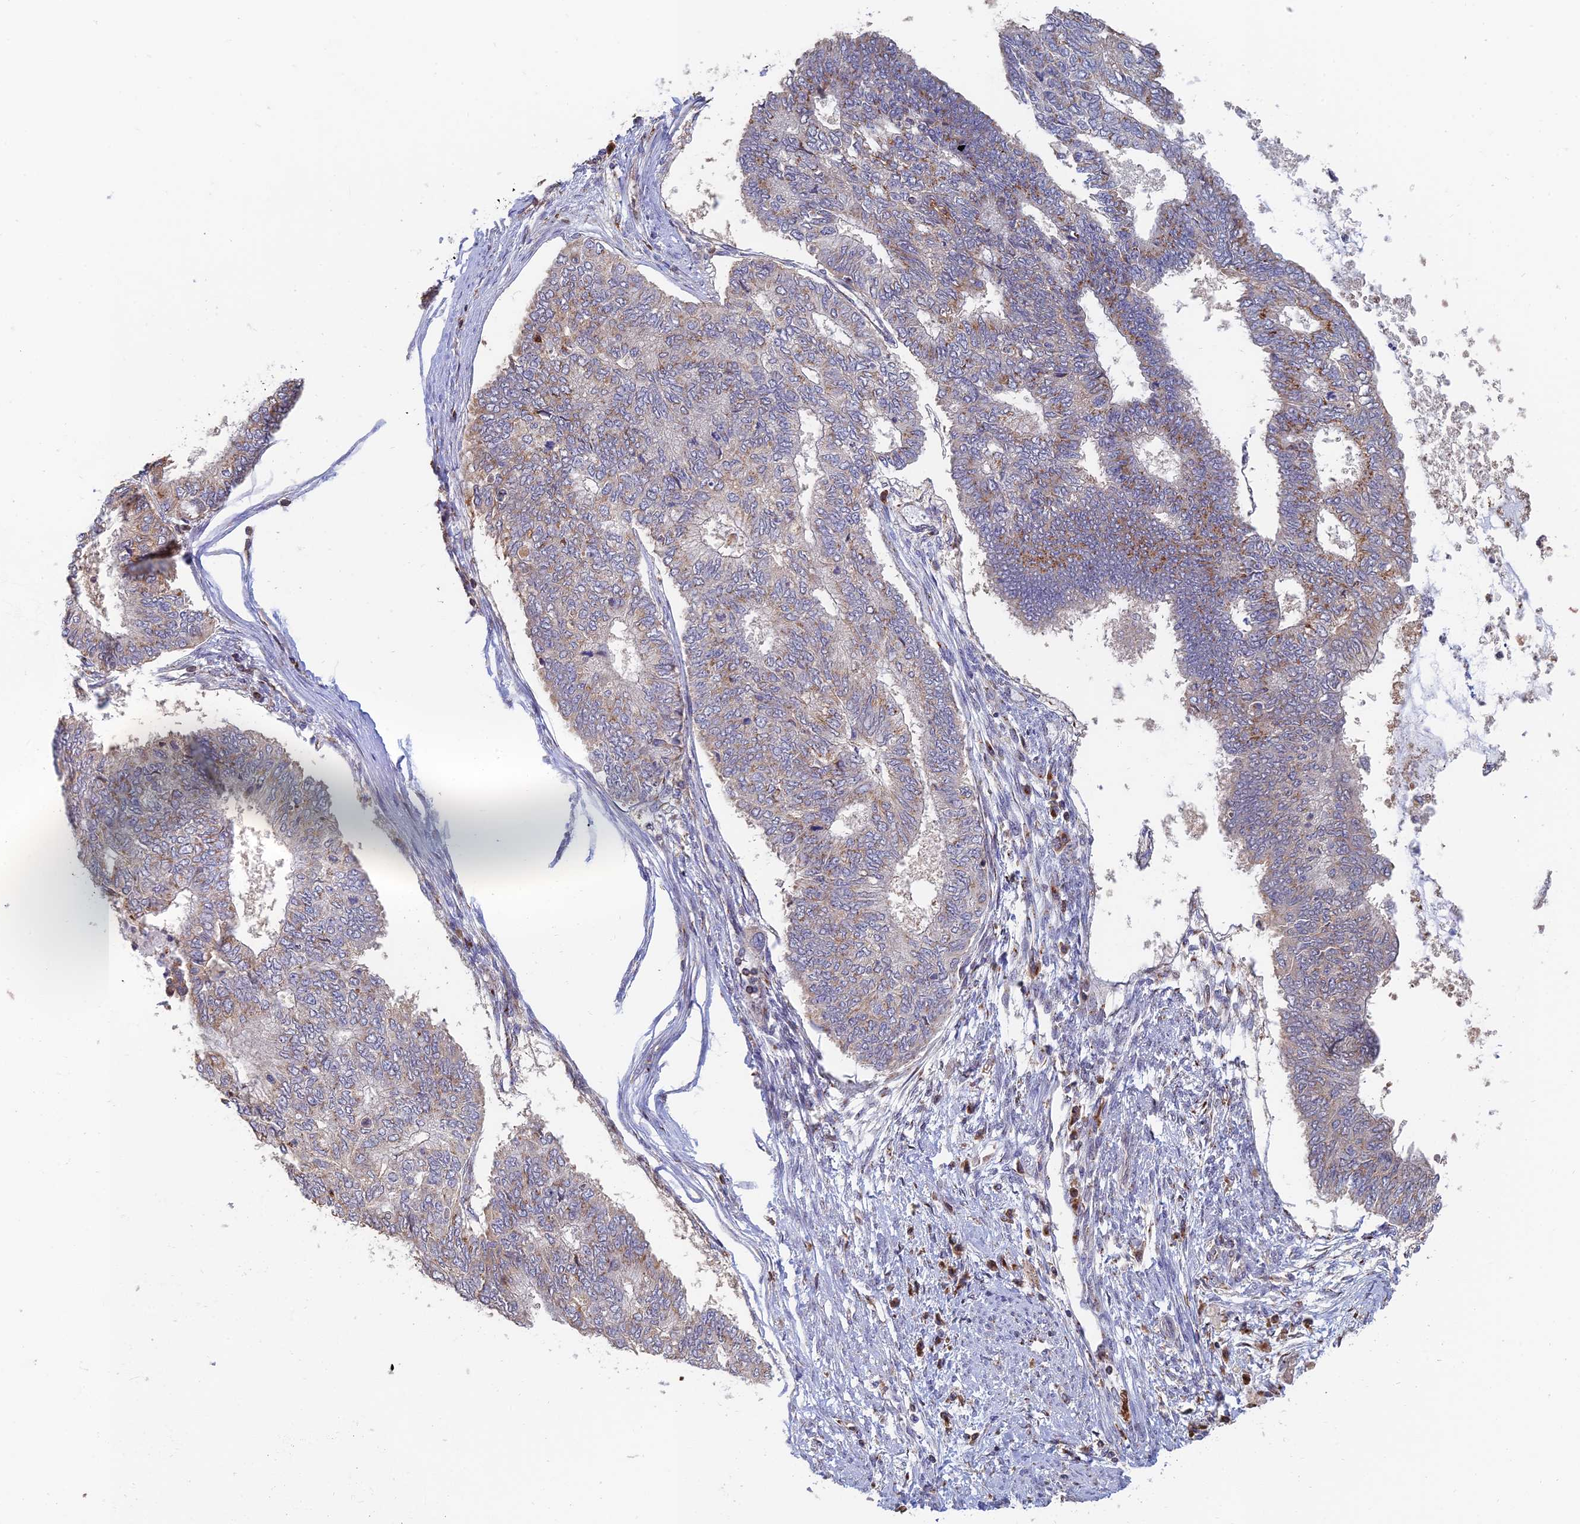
{"staining": {"intensity": "moderate", "quantity": "<25%", "location": "cytoplasmic/membranous"}, "tissue": "endometrial cancer", "cell_type": "Tumor cells", "image_type": "cancer", "snomed": [{"axis": "morphology", "description": "Adenocarcinoma, NOS"}, {"axis": "topography", "description": "Endometrium"}], "caption": "Immunohistochemistry (IHC) photomicrograph of neoplastic tissue: human endometrial cancer stained using IHC reveals low levels of moderate protein expression localized specifically in the cytoplasmic/membranous of tumor cells, appearing as a cytoplasmic/membranous brown color.", "gene": "HS2ST1", "patient": {"sex": "female", "age": 68}}